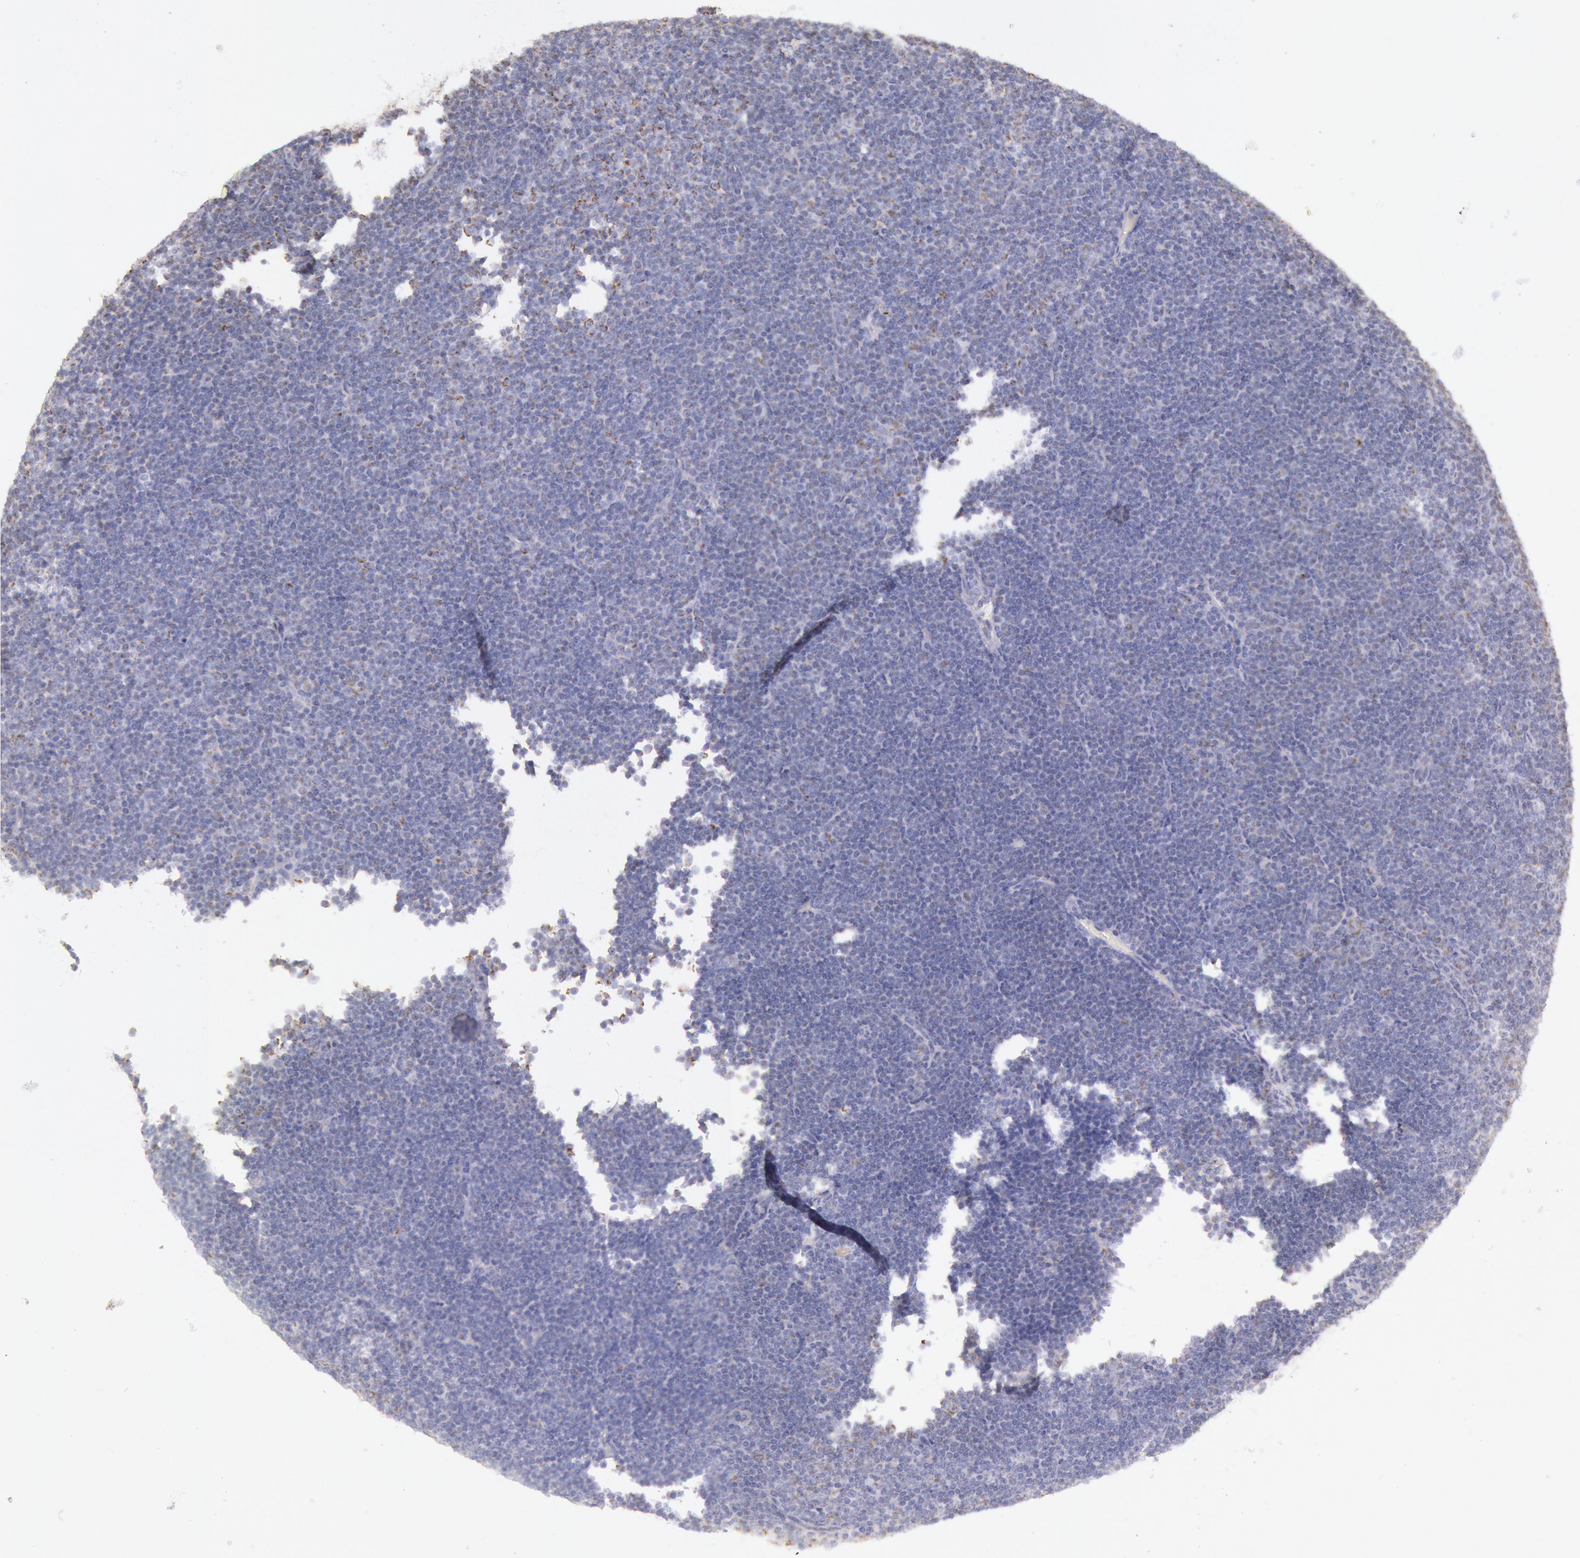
{"staining": {"intensity": "weak", "quantity": "25%-75%", "location": "nuclear"}, "tissue": "lymphoma", "cell_type": "Tumor cells", "image_type": "cancer", "snomed": [{"axis": "morphology", "description": "Malignant lymphoma, non-Hodgkin's type, Low grade"}, {"axis": "topography", "description": "Lymph node"}], "caption": "A micrograph of lymphoma stained for a protein exhibits weak nuclear brown staining in tumor cells.", "gene": "FRMD6", "patient": {"sex": "male", "age": 57}}